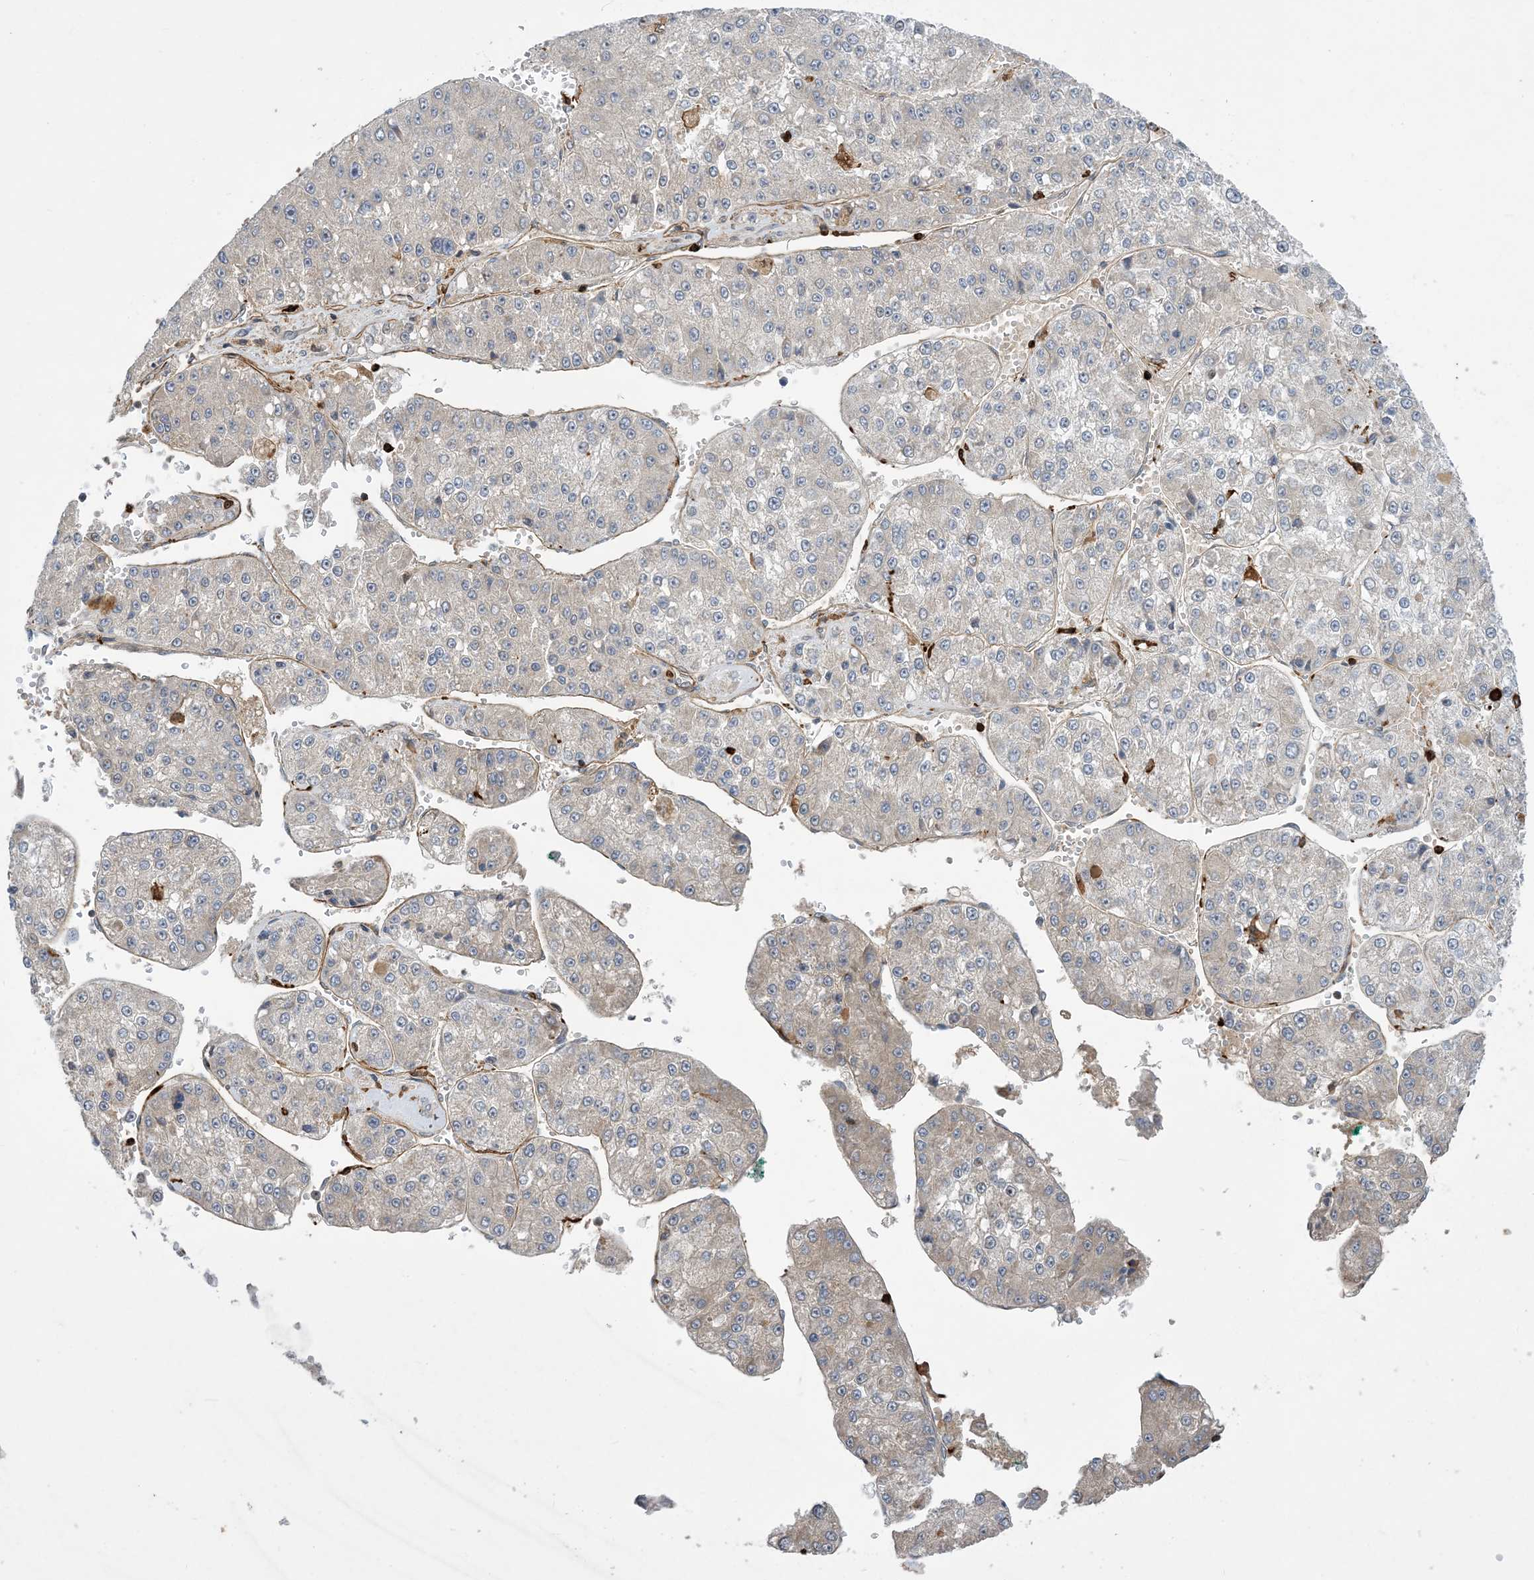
{"staining": {"intensity": "negative", "quantity": "none", "location": "none"}, "tissue": "liver cancer", "cell_type": "Tumor cells", "image_type": "cancer", "snomed": [{"axis": "morphology", "description": "Carcinoma, Hepatocellular, NOS"}, {"axis": "topography", "description": "Liver"}], "caption": "Immunohistochemical staining of human liver cancer exhibits no significant expression in tumor cells. (DAB (3,3'-diaminobenzidine) IHC visualized using brightfield microscopy, high magnification).", "gene": "AK9", "patient": {"sex": "female", "age": 73}}